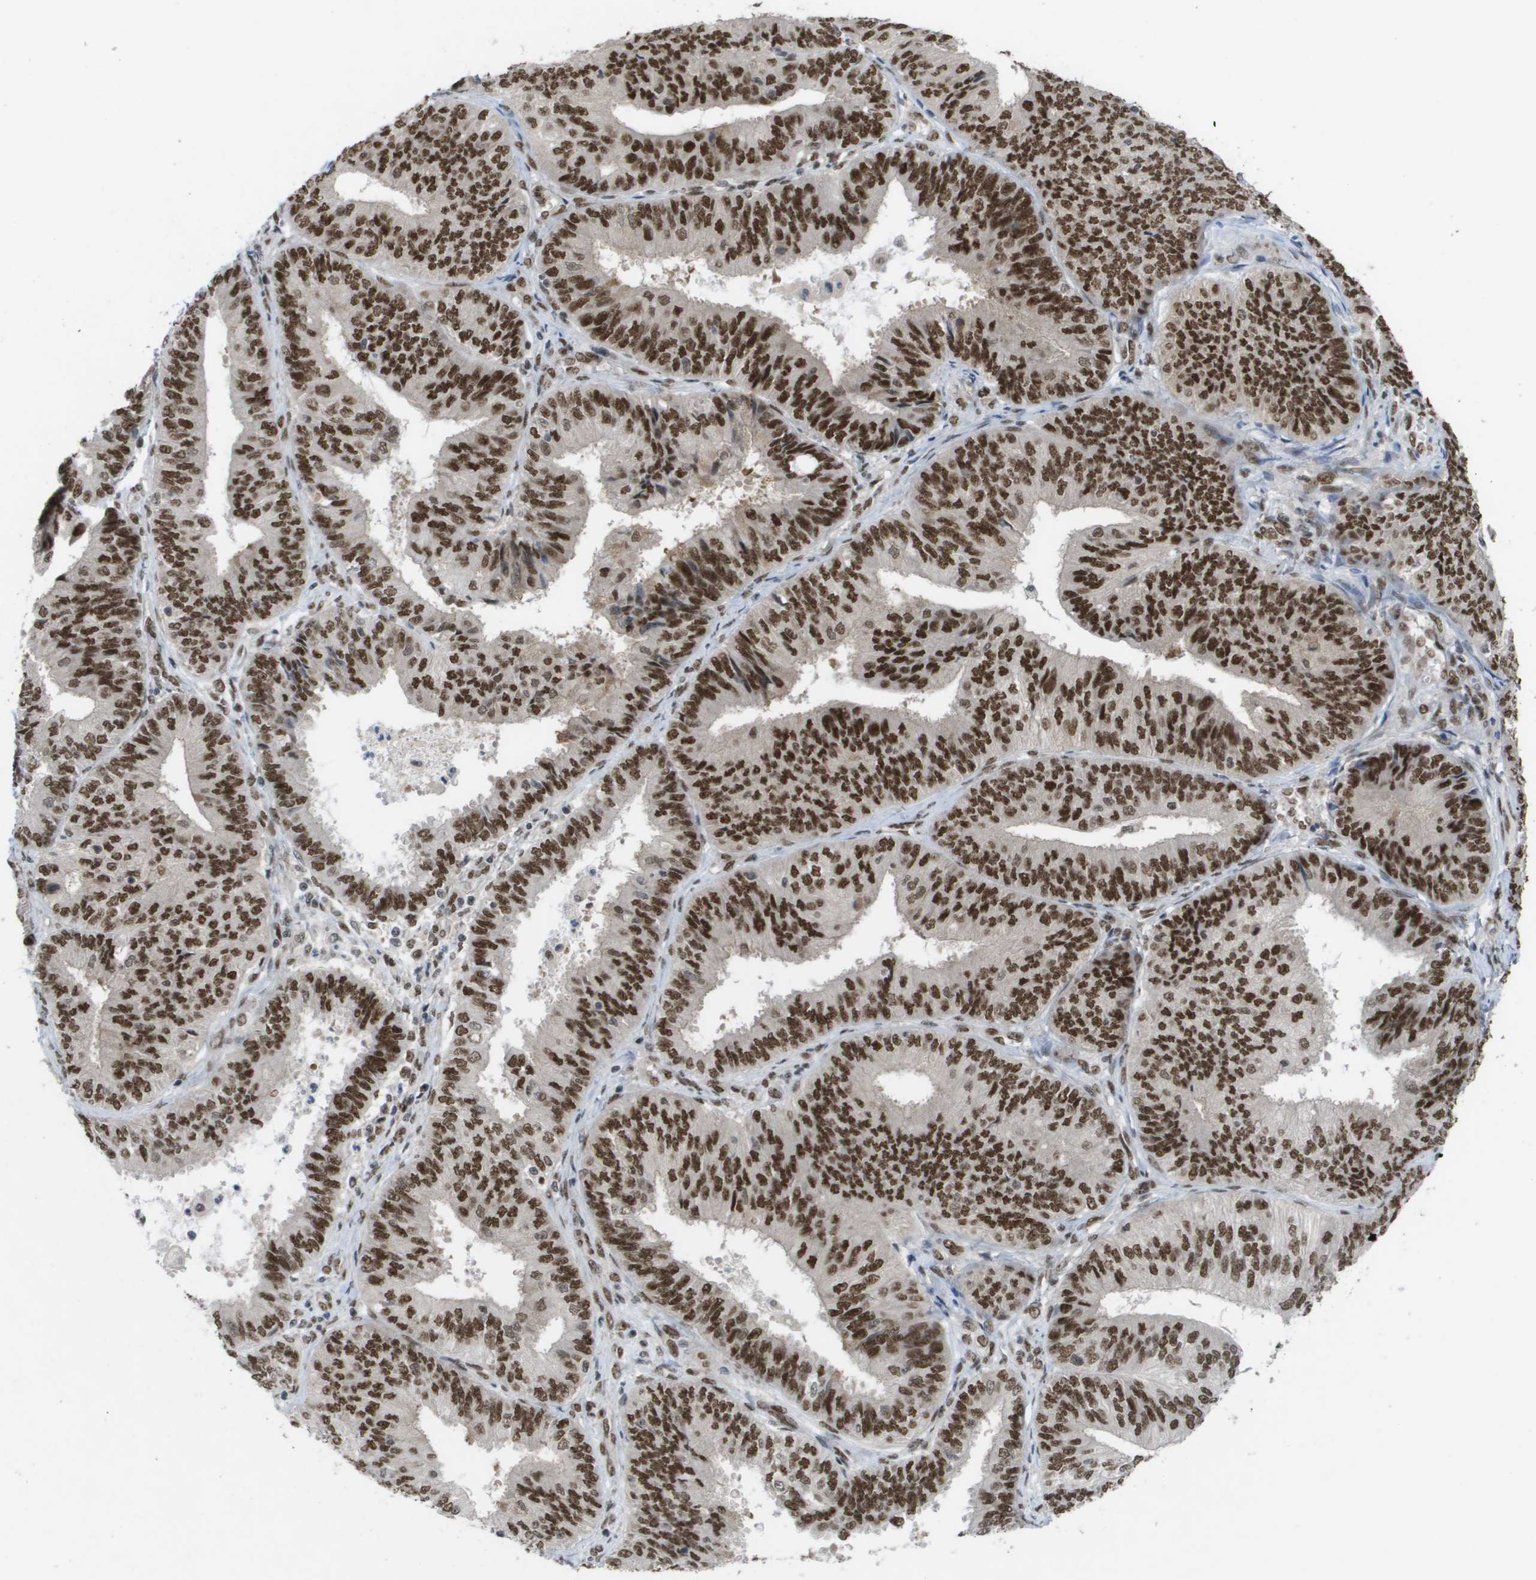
{"staining": {"intensity": "strong", "quantity": ">75%", "location": "nuclear"}, "tissue": "endometrial cancer", "cell_type": "Tumor cells", "image_type": "cancer", "snomed": [{"axis": "morphology", "description": "Adenocarcinoma, NOS"}, {"axis": "topography", "description": "Endometrium"}], "caption": "Protein analysis of adenocarcinoma (endometrial) tissue reveals strong nuclear positivity in approximately >75% of tumor cells.", "gene": "CDT1", "patient": {"sex": "female", "age": 58}}